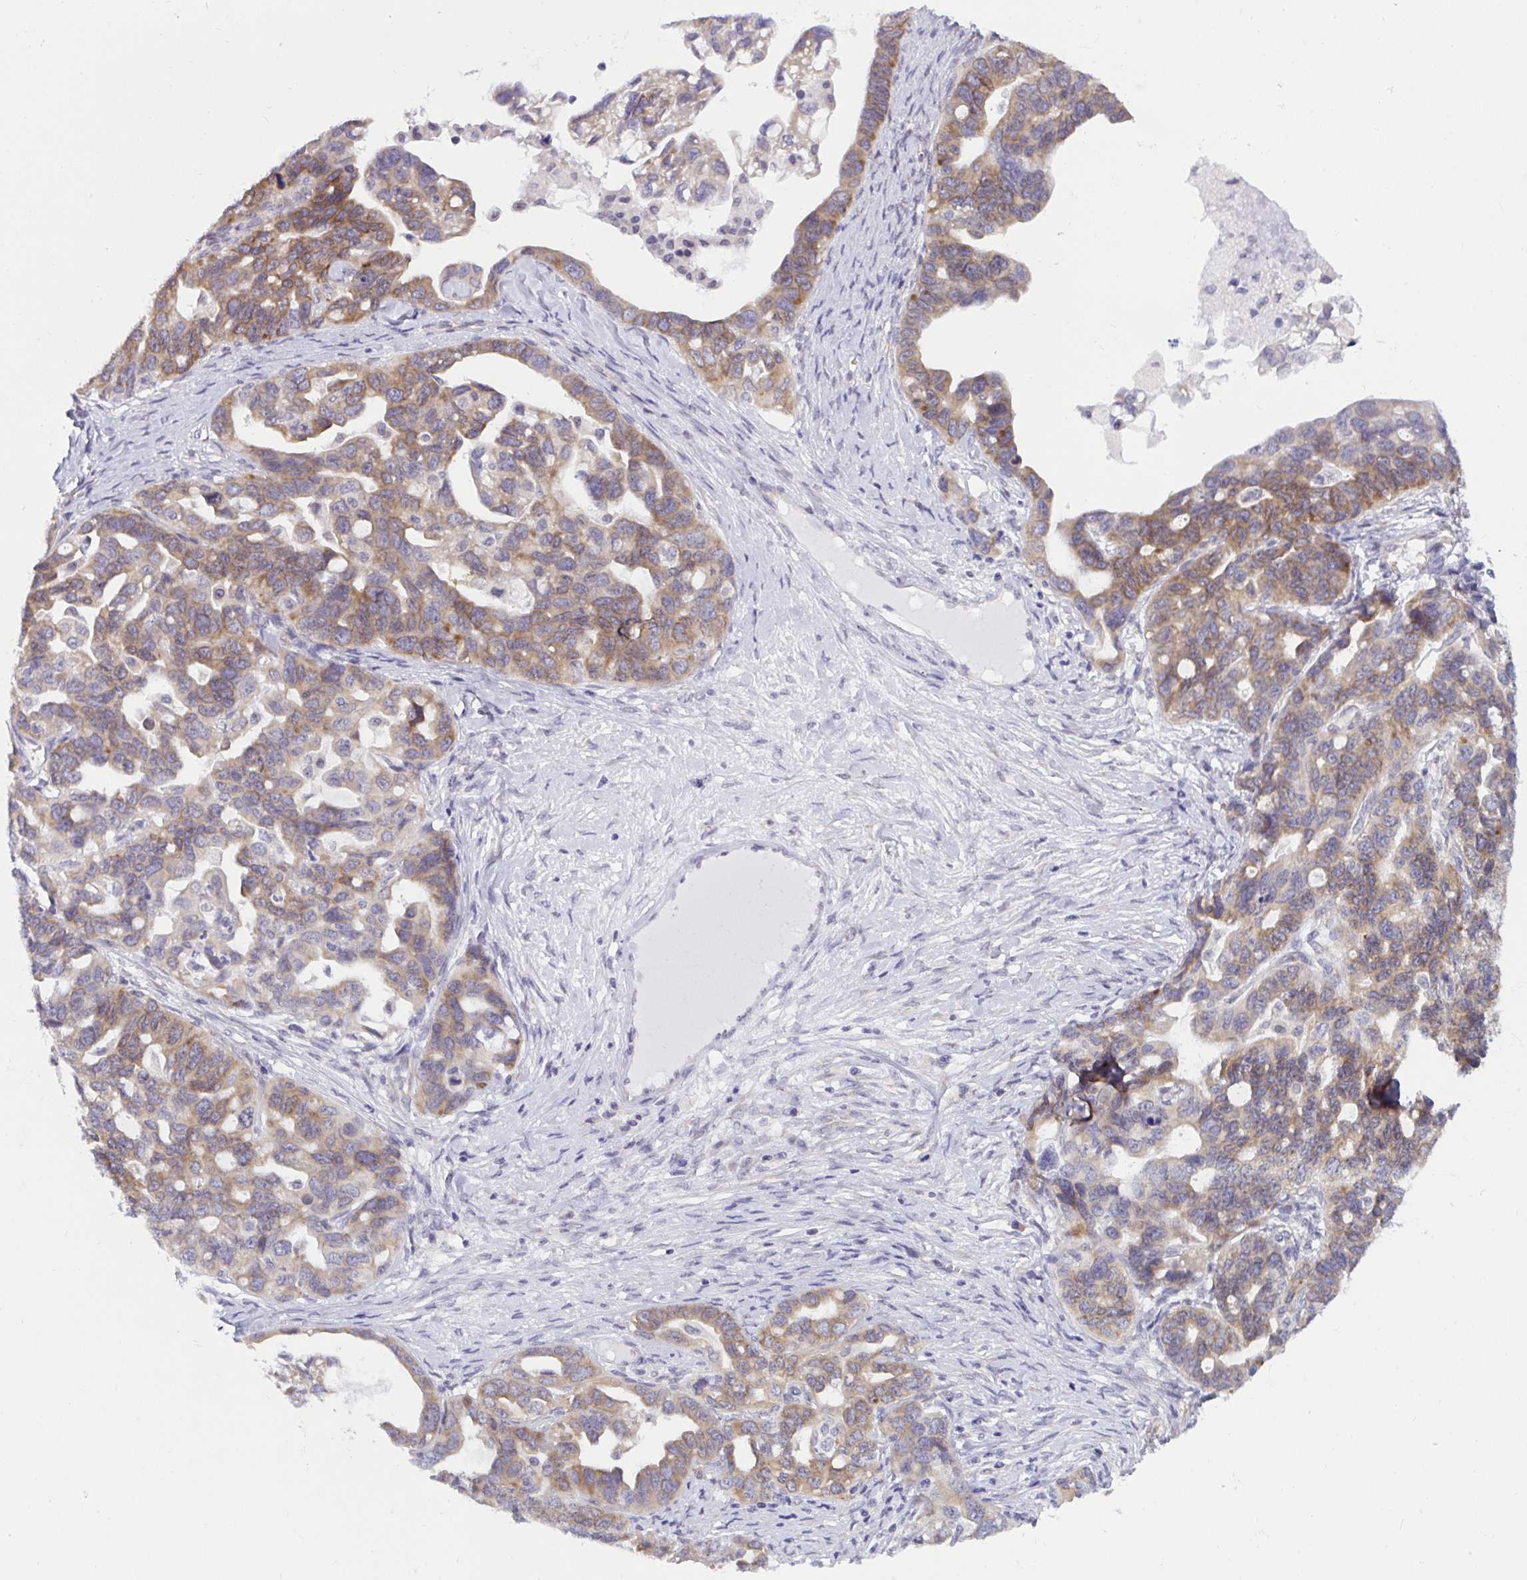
{"staining": {"intensity": "moderate", "quantity": ">75%", "location": "cytoplasmic/membranous"}, "tissue": "ovarian cancer", "cell_type": "Tumor cells", "image_type": "cancer", "snomed": [{"axis": "morphology", "description": "Cystadenocarcinoma, serous, NOS"}, {"axis": "topography", "description": "Ovary"}], "caption": "Moderate cytoplasmic/membranous expression is identified in approximately >75% of tumor cells in ovarian cancer.", "gene": "CAMLG", "patient": {"sex": "female", "age": 69}}